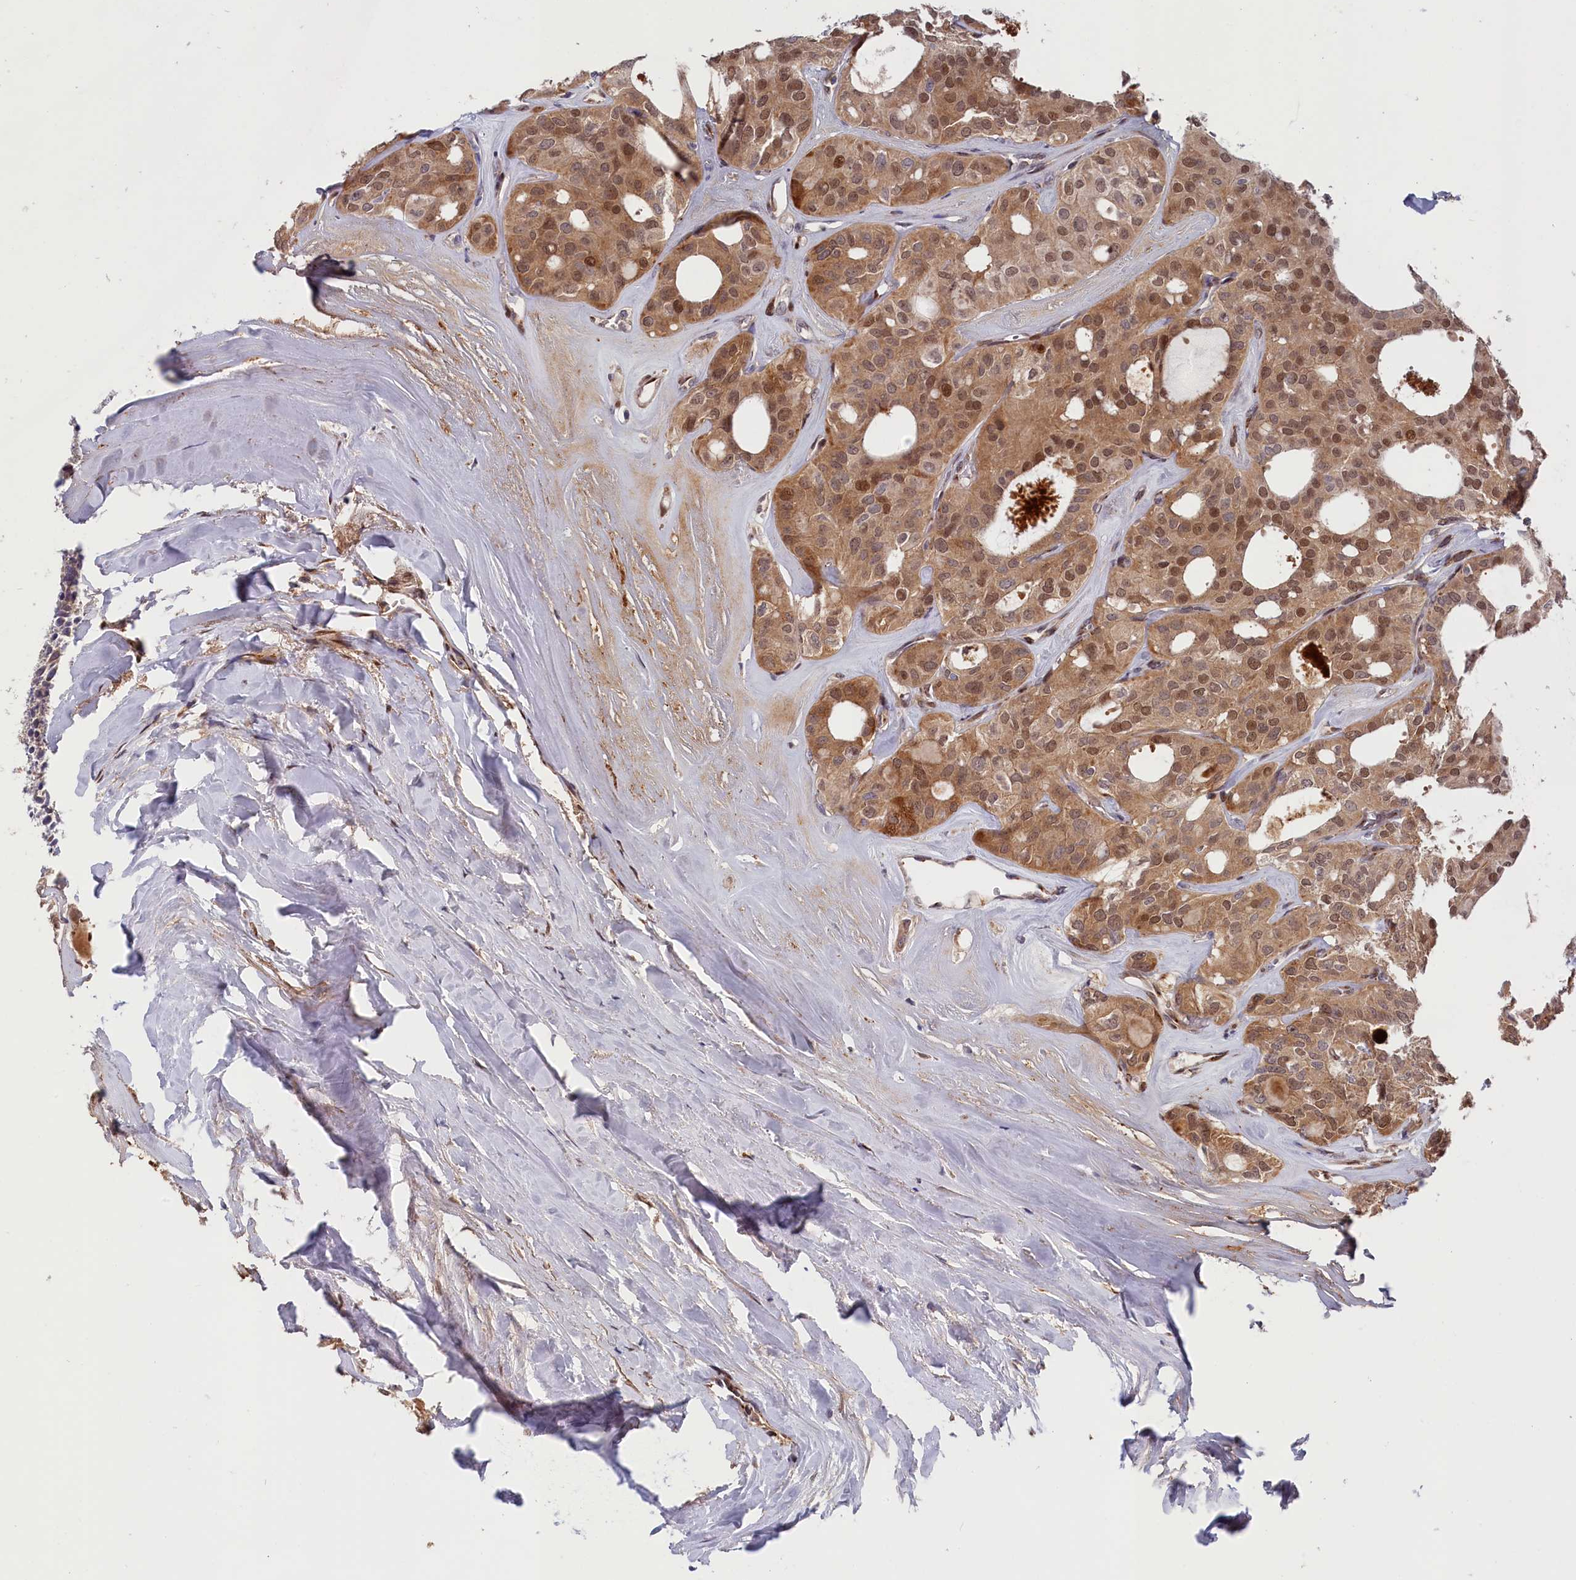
{"staining": {"intensity": "moderate", "quantity": ">75%", "location": "cytoplasmic/membranous,nuclear"}, "tissue": "thyroid cancer", "cell_type": "Tumor cells", "image_type": "cancer", "snomed": [{"axis": "morphology", "description": "Follicular adenoma carcinoma, NOS"}, {"axis": "topography", "description": "Thyroid gland"}], "caption": "Protein staining of thyroid follicular adenoma carcinoma tissue demonstrates moderate cytoplasmic/membranous and nuclear expression in approximately >75% of tumor cells.", "gene": "CHST12", "patient": {"sex": "male", "age": 75}}